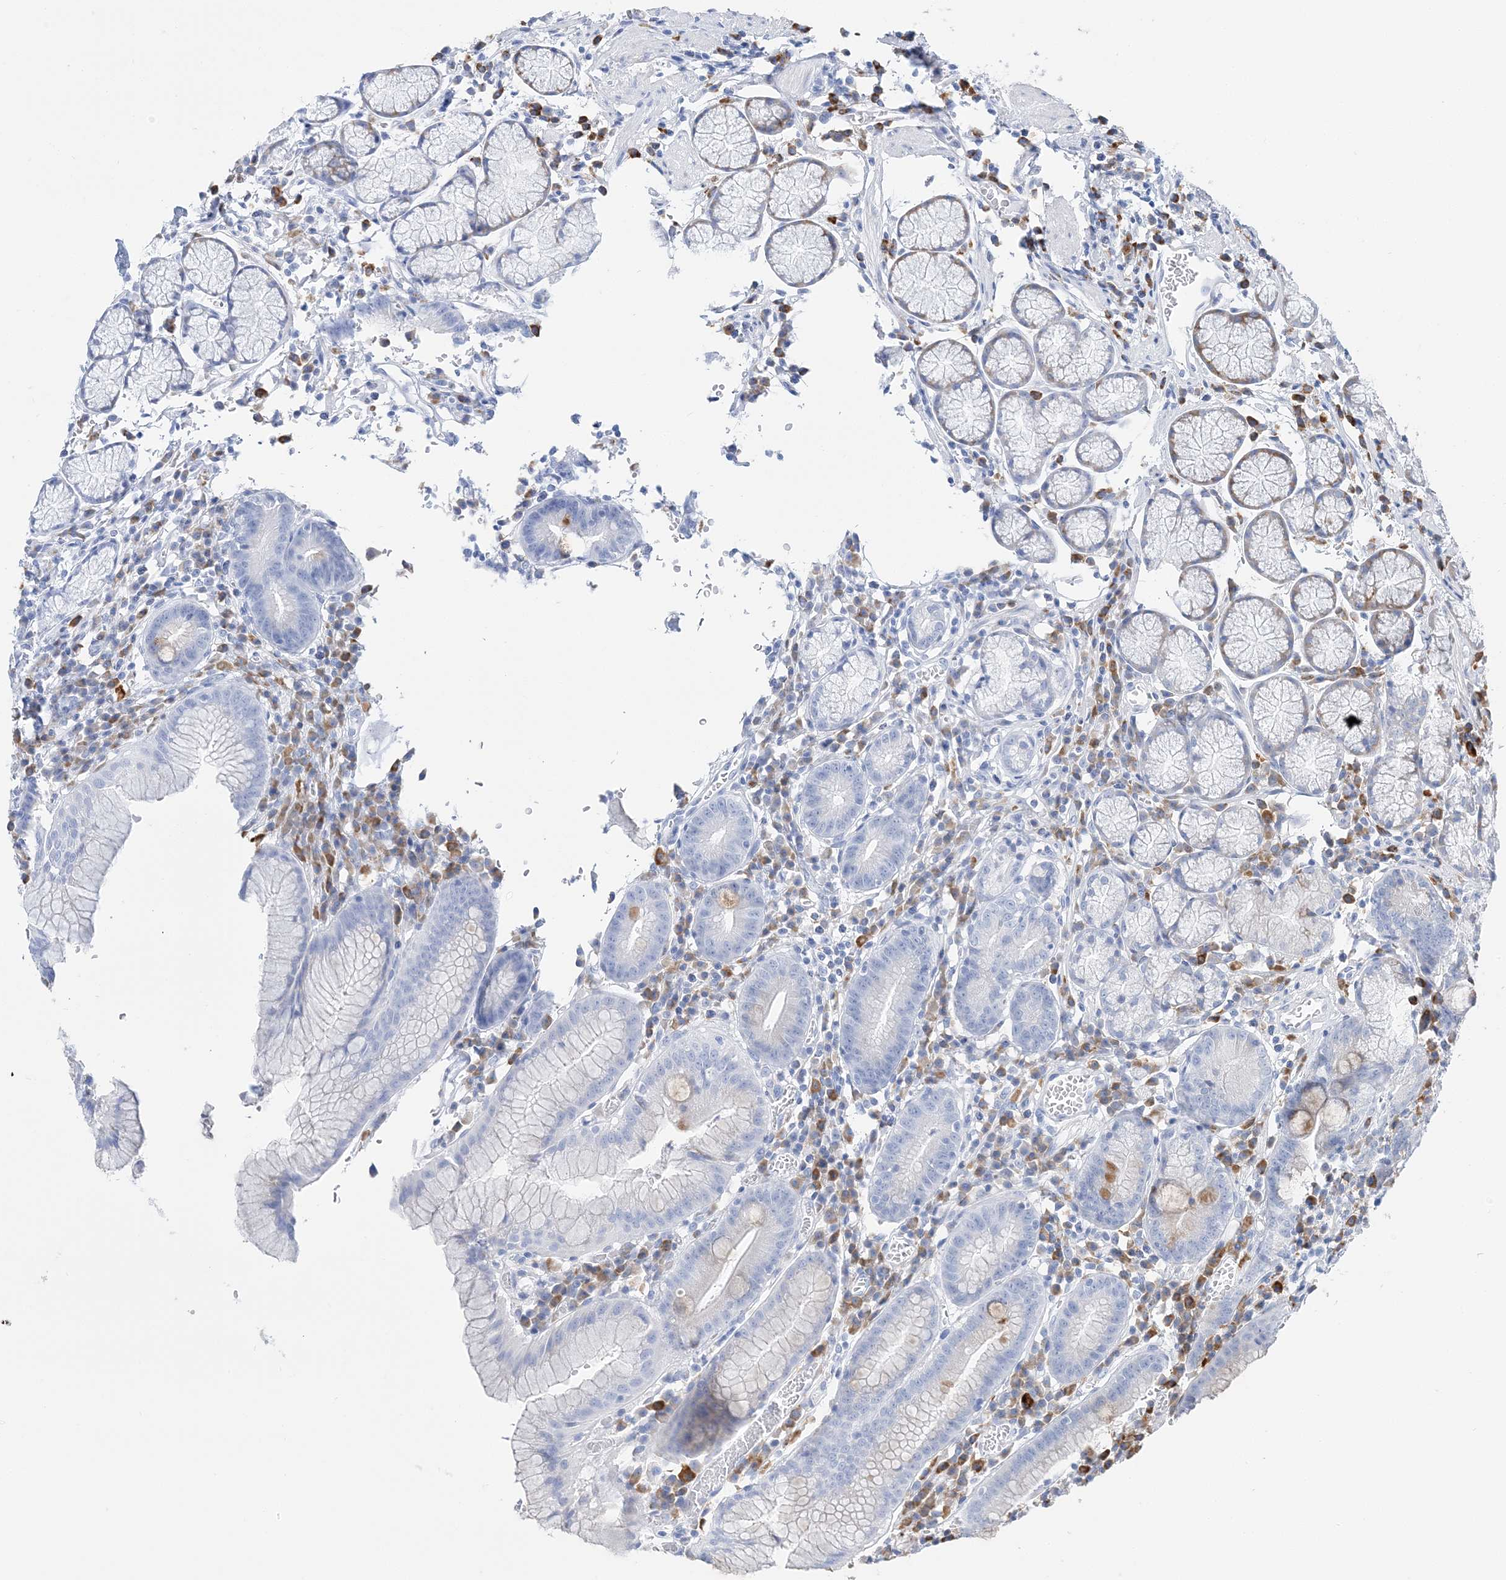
{"staining": {"intensity": "negative", "quantity": "none", "location": "none"}, "tissue": "stomach", "cell_type": "Glandular cells", "image_type": "normal", "snomed": [{"axis": "morphology", "description": "Normal tissue, NOS"}, {"axis": "topography", "description": "Stomach"}], "caption": "Micrograph shows no significant protein staining in glandular cells of normal stomach.", "gene": "TSPYL6", "patient": {"sex": "male", "age": 55}}